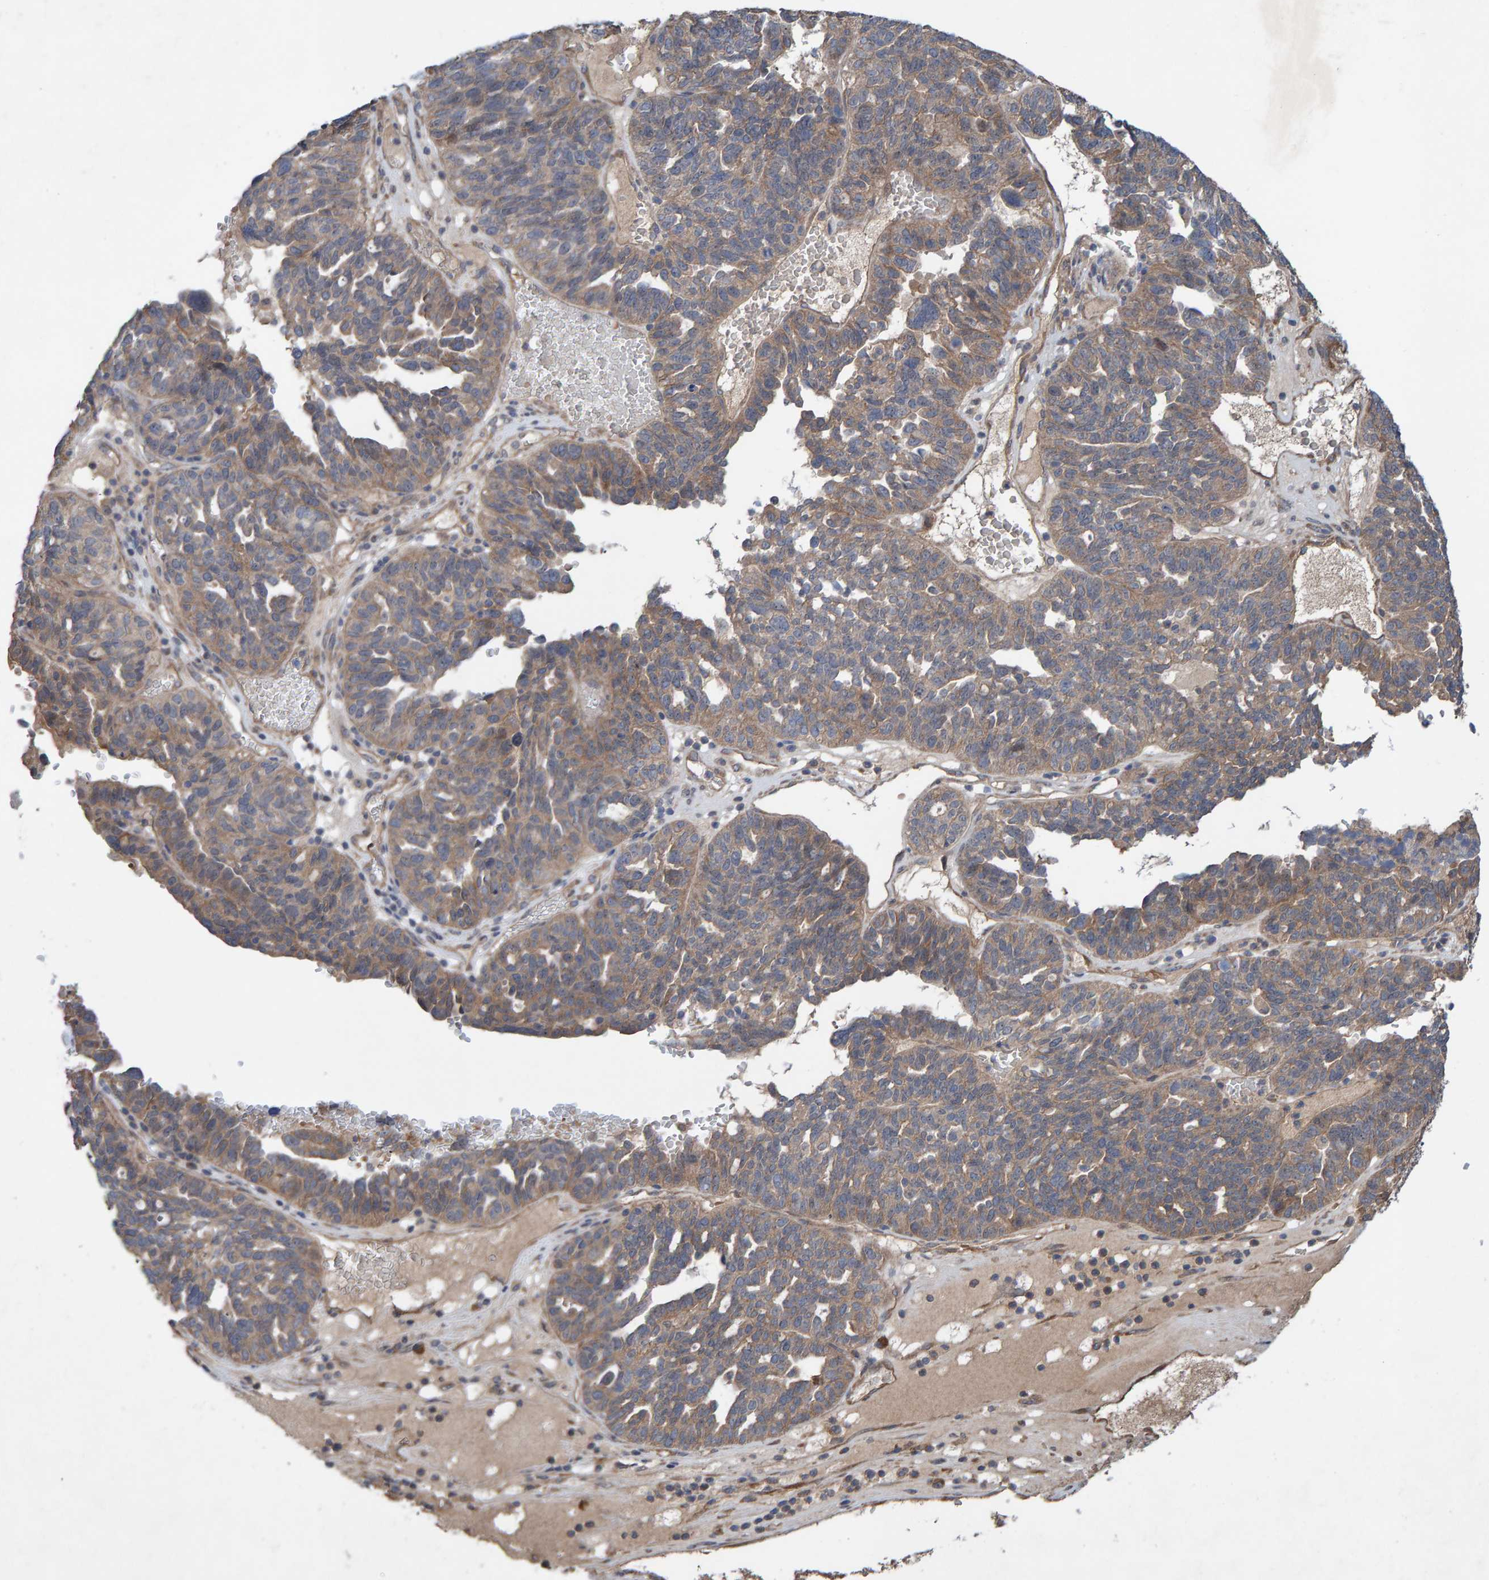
{"staining": {"intensity": "weak", "quantity": ">75%", "location": "cytoplasmic/membranous"}, "tissue": "ovarian cancer", "cell_type": "Tumor cells", "image_type": "cancer", "snomed": [{"axis": "morphology", "description": "Cystadenocarcinoma, serous, NOS"}, {"axis": "topography", "description": "Ovary"}], "caption": "This image demonstrates ovarian cancer stained with immunohistochemistry to label a protein in brown. The cytoplasmic/membranous of tumor cells show weak positivity for the protein. Nuclei are counter-stained blue.", "gene": "LRSAM1", "patient": {"sex": "female", "age": 59}}